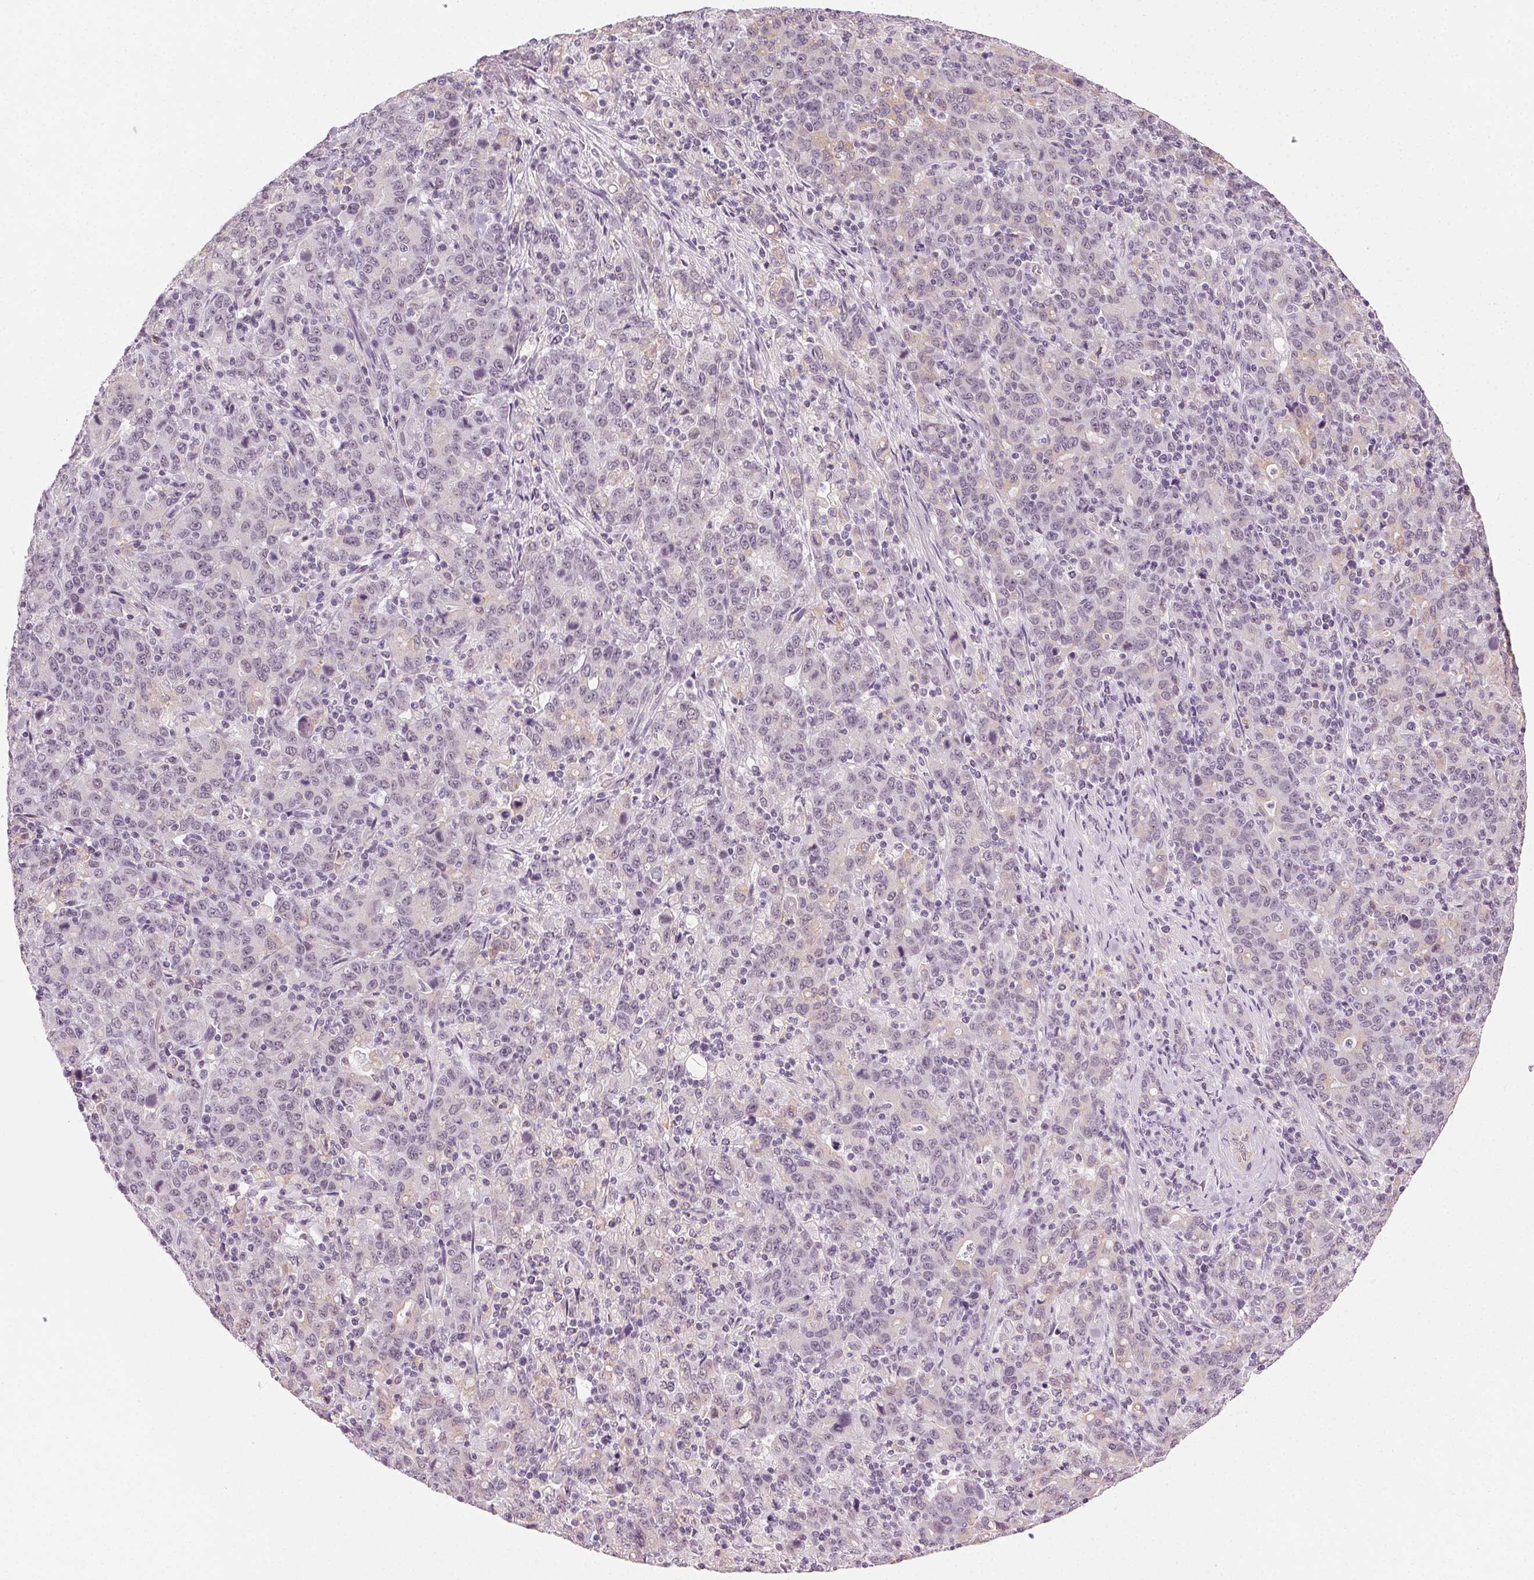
{"staining": {"intensity": "weak", "quantity": "<25%", "location": "cytoplasmic/membranous"}, "tissue": "stomach cancer", "cell_type": "Tumor cells", "image_type": "cancer", "snomed": [{"axis": "morphology", "description": "Adenocarcinoma, NOS"}, {"axis": "topography", "description": "Stomach, upper"}], "caption": "An immunohistochemistry photomicrograph of stomach adenocarcinoma is shown. There is no staining in tumor cells of stomach adenocarcinoma. Nuclei are stained in blue.", "gene": "AIF1L", "patient": {"sex": "male", "age": 69}}